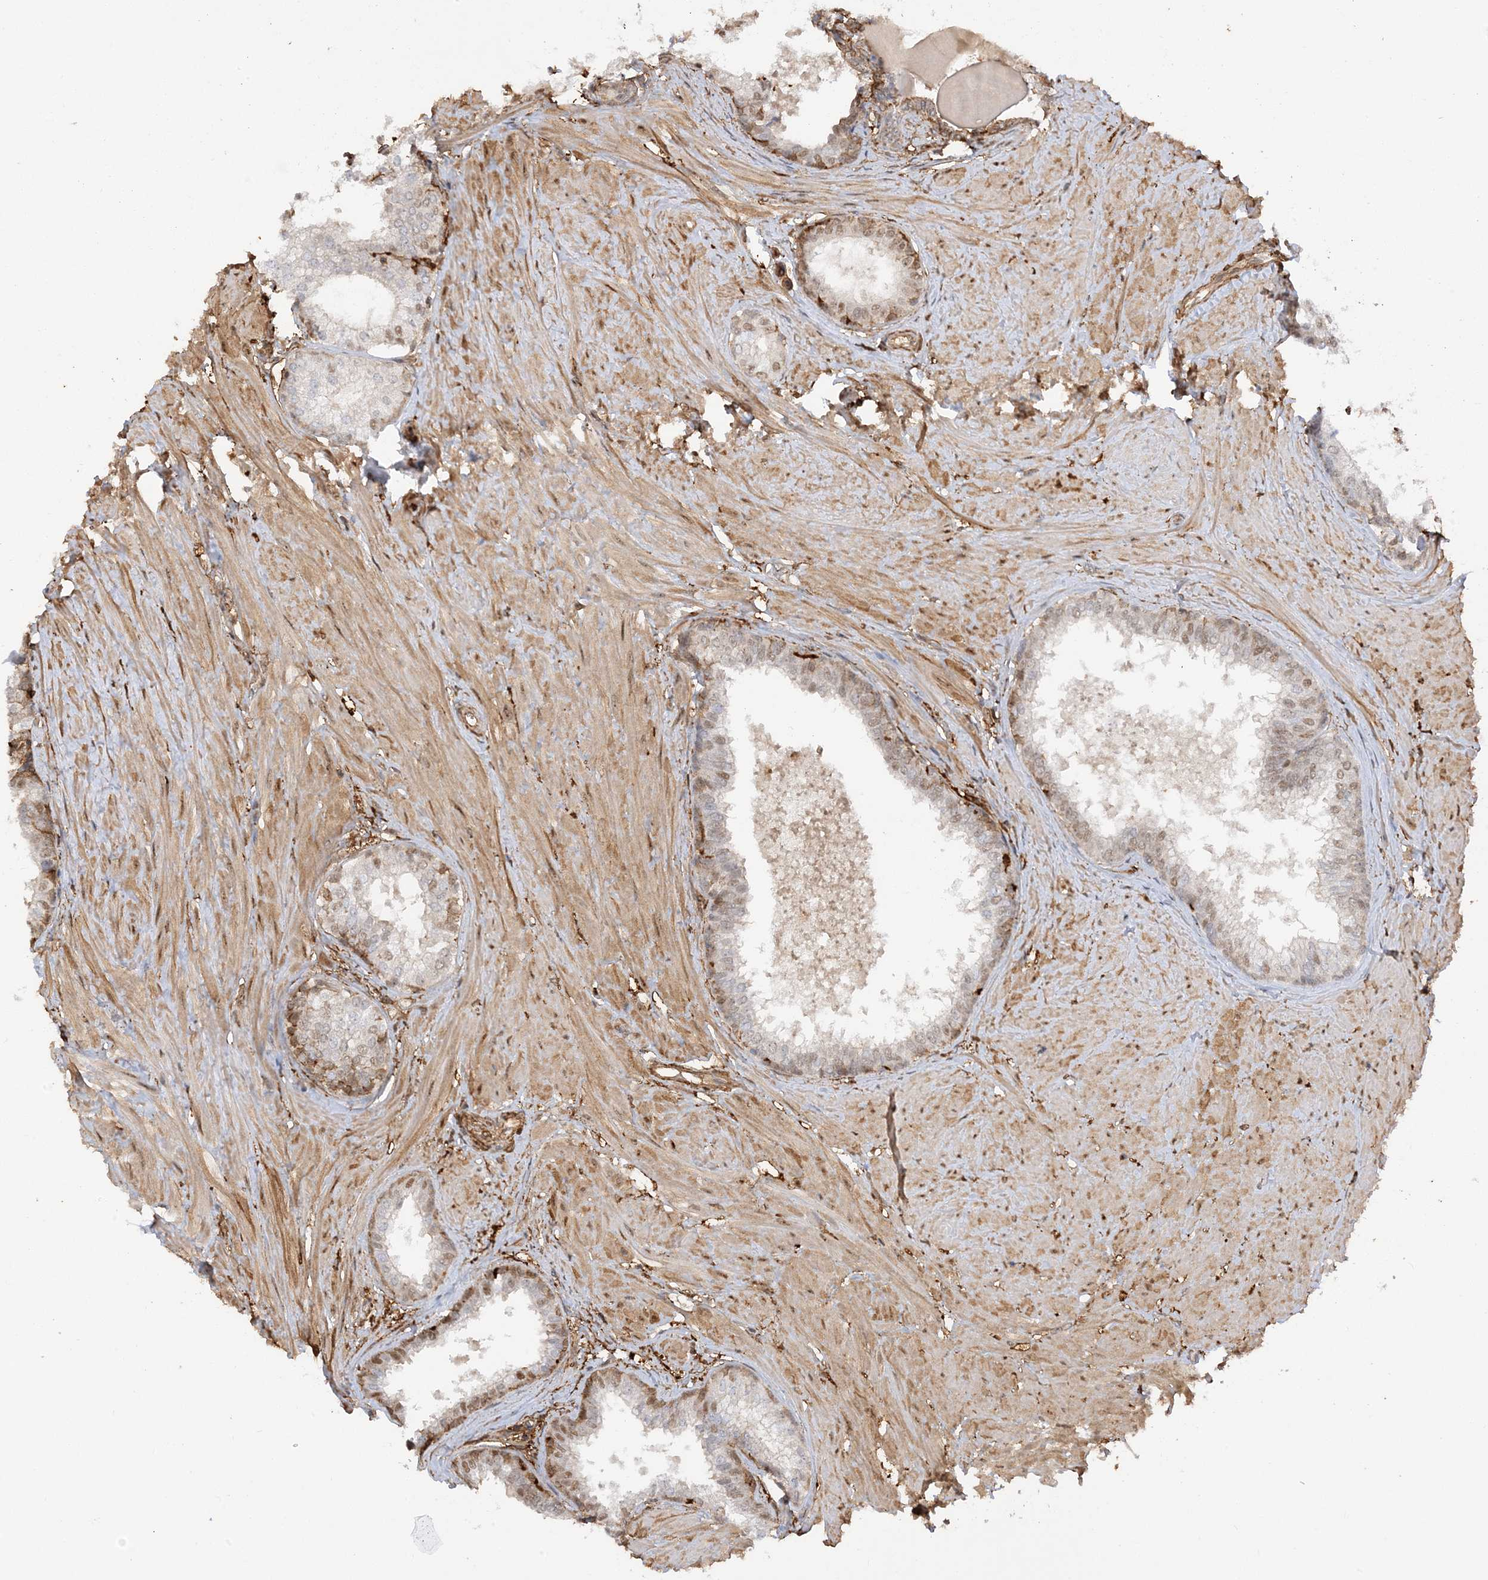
{"staining": {"intensity": "moderate", "quantity": ">75%", "location": "nuclear"}, "tissue": "prostate", "cell_type": "Glandular cells", "image_type": "normal", "snomed": [{"axis": "morphology", "description": "Normal tissue, NOS"}, {"axis": "topography", "description": "Prostate"}], "caption": "DAB (3,3'-diaminobenzidine) immunohistochemical staining of unremarkable prostate displays moderate nuclear protein expression in about >75% of glandular cells.", "gene": "PHACTR2", "patient": {"sex": "male", "age": 48}}